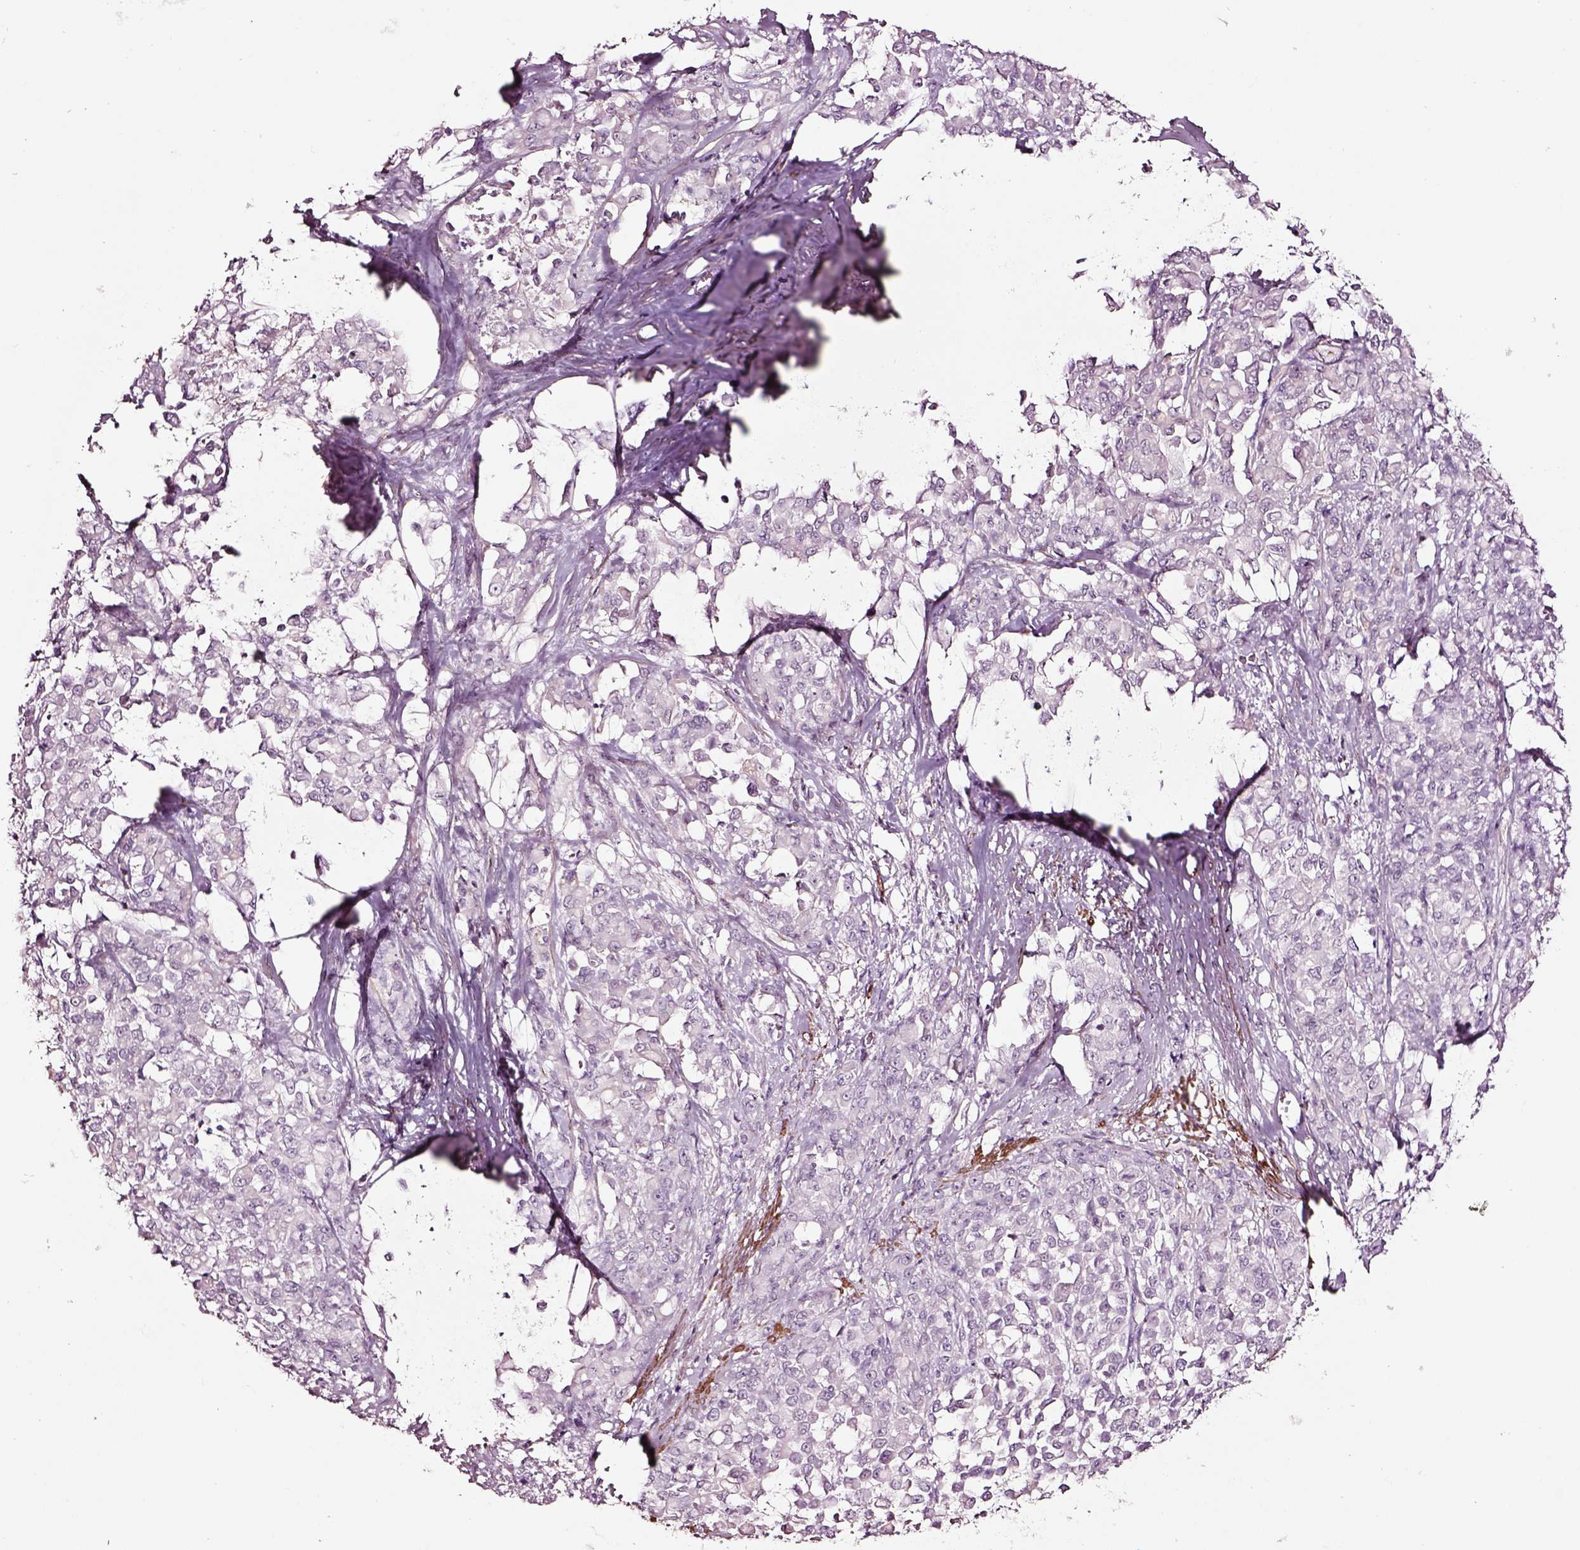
{"staining": {"intensity": "negative", "quantity": "none", "location": "none"}, "tissue": "stomach cancer", "cell_type": "Tumor cells", "image_type": "cancer", "snomed": [{"axis": "morphology", "description": "Adenocarcinoma, NOS"}, {"axis": "topography", "description": "Stomach"}], "caption": "Photomicrograph shows no protein staining in tumor cells of stomach cancer (adenocarcinoma) tissue.", "gene": "SOX10", "patient": {"sex": "female", "age": 76}}